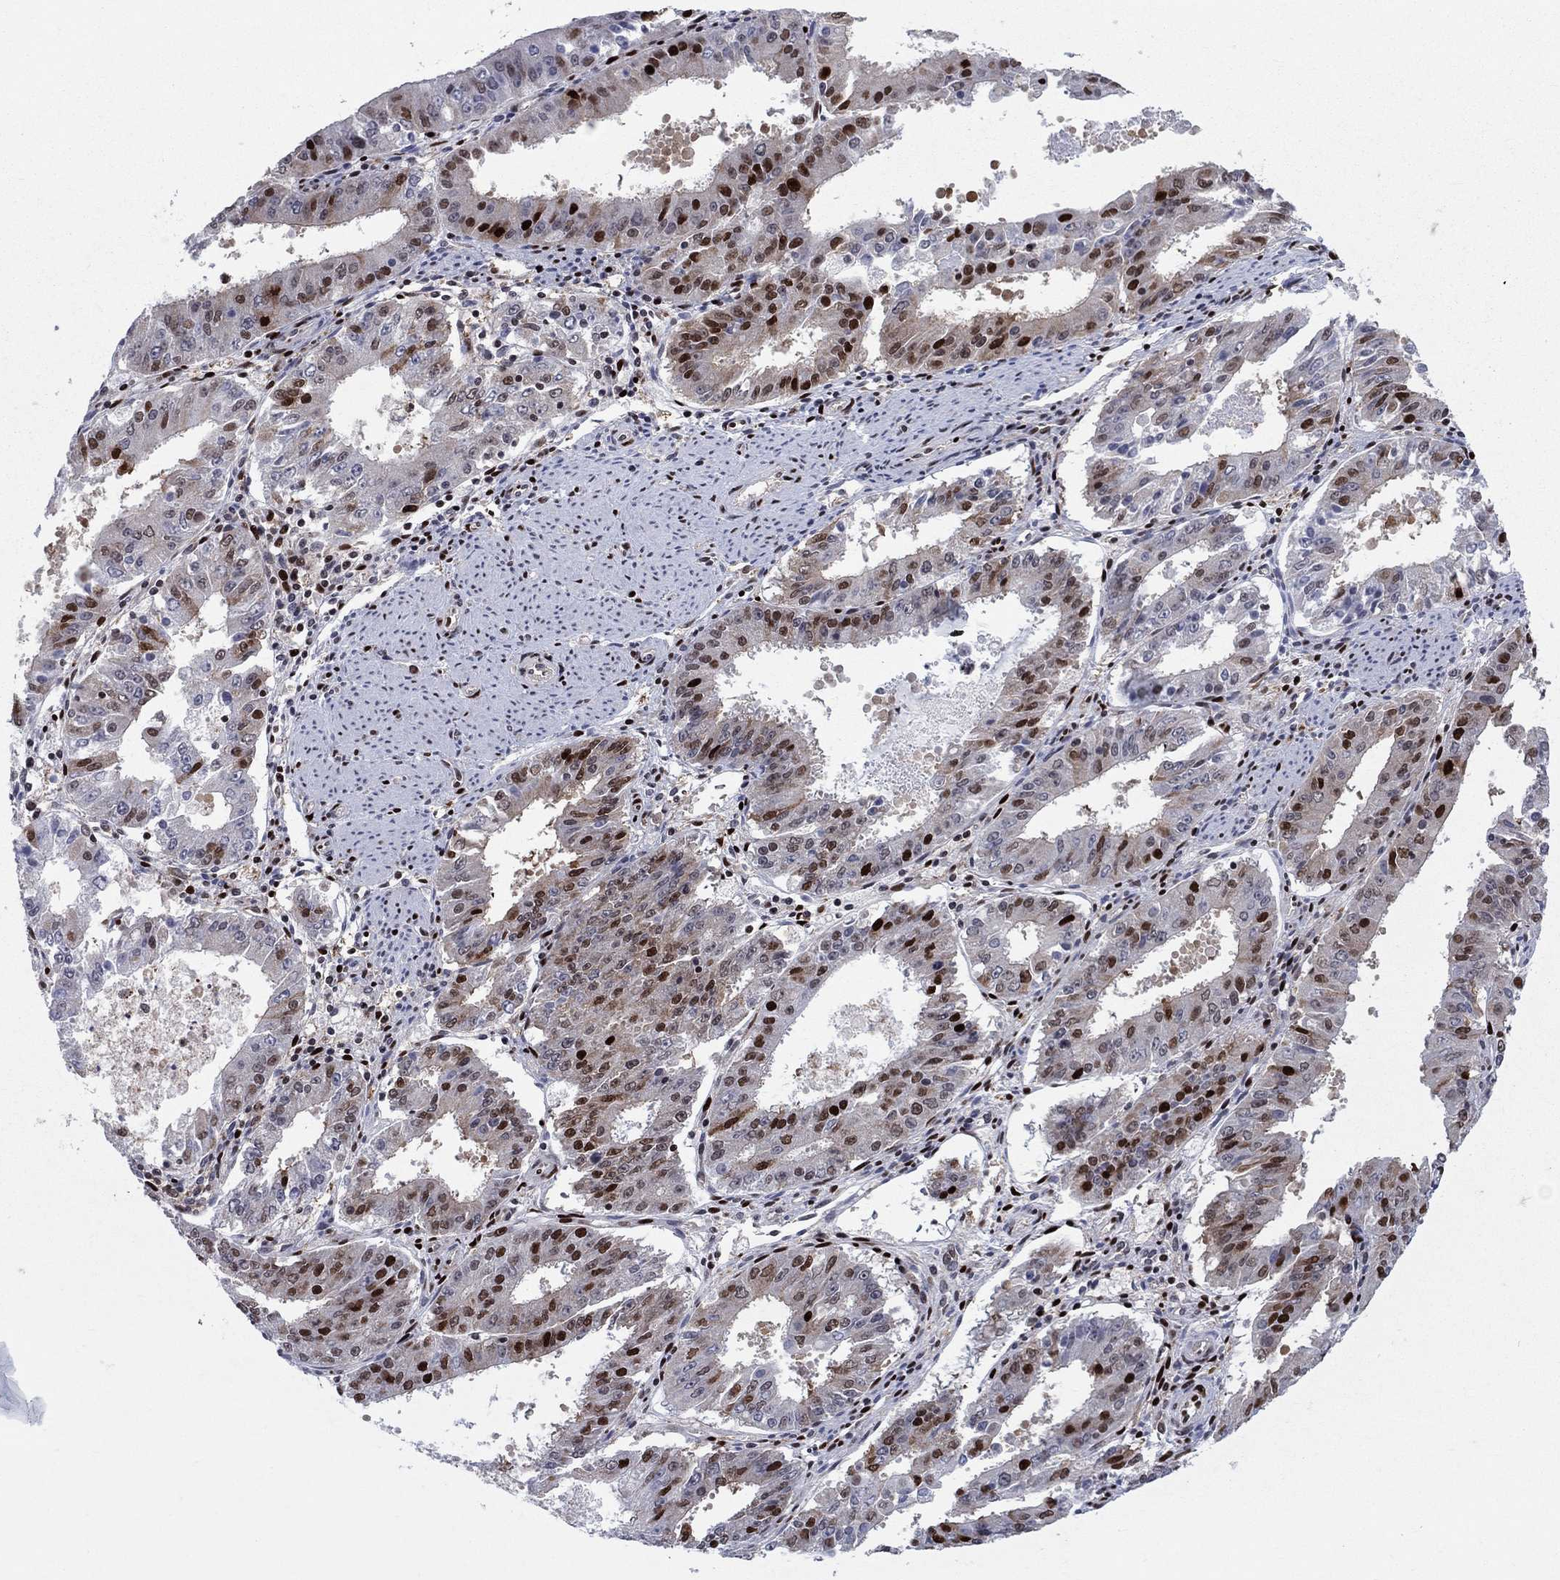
{"staining": {"intensity": "strong", "quantity": "25%-75%", "location": "nuclear"}, "tissue": "ovarian cancer", "cell_type": "Tumor cells", "image_type": "cancer", "snomed": [{"axis": "morphology", "description": "Carcinoma, endometroid"}, {"axis": "topography", "description": "Ovary"}], "caption": "This histopathology image displays endometroid carcinoma (ovarian) stained with IHC to label a protein in brown. The nuclear of tumor cells show strong positivity for the protein. Nuclei are counter-stained blue.", "gene": "ZNHIT3", "patient": {"sex": "female", "age": 42}}